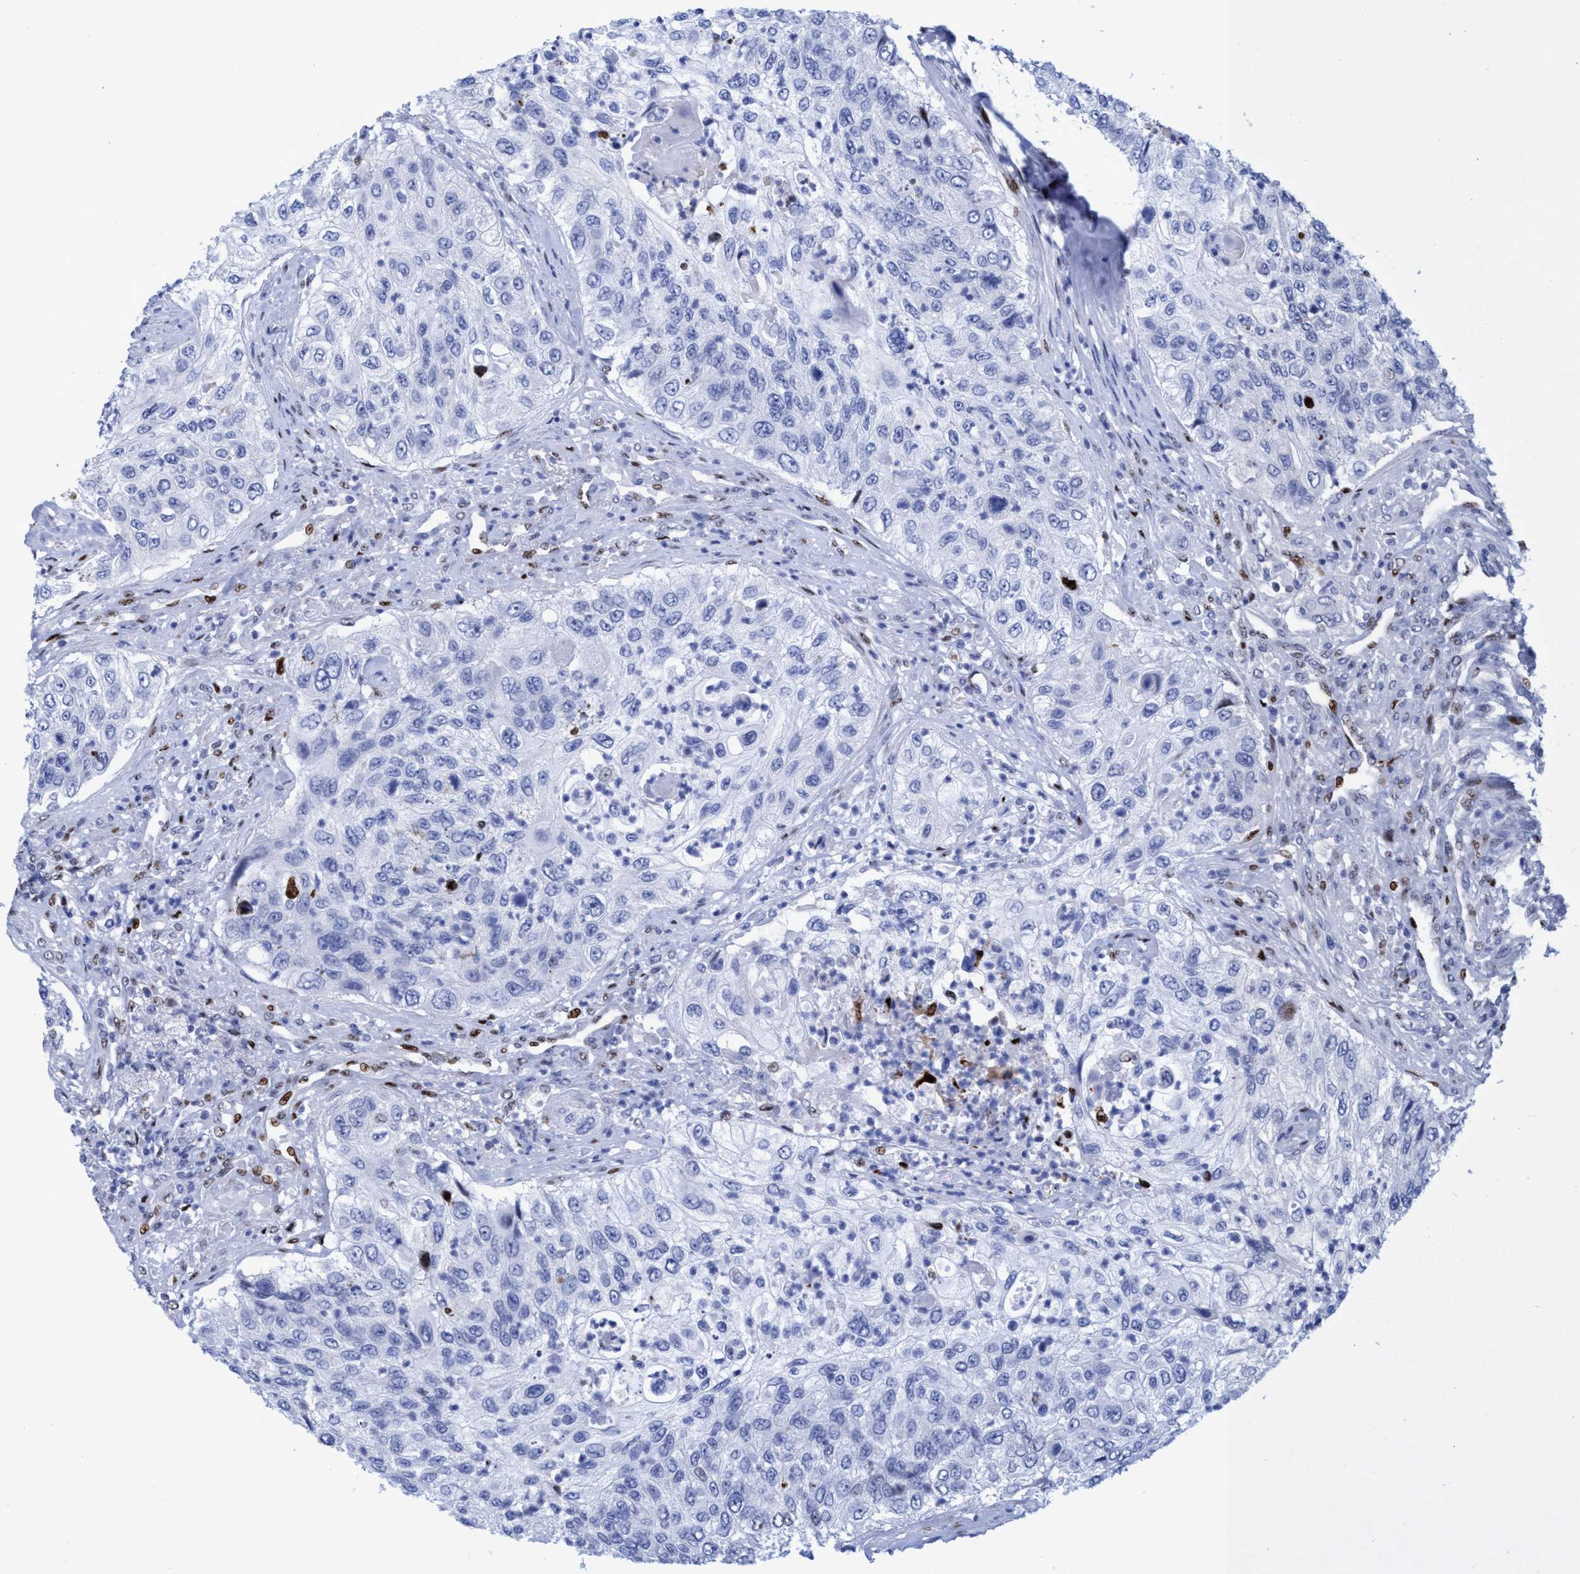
{"staining": {"intensity": "negative", "quantity": "none", "location": "none"}, "tissue": "urothelial cancer", "cell_type": "Tumor cells", "image_type": "cancer", "snomed": [{"axis": "morphology", "description": "Urothelial carcinoma, High grade"}, {"axis": "topography", "description": "Urinary bladder"}], "caption": "This micrograph is of urothelial cancer stained with immunohistochemistry to label a protein in brown with the nuclei are counter-stained blue. There is no expression in tumor cells.", "gene": "R3HCC1", "patient": {"sex": "female", "age": 60}}